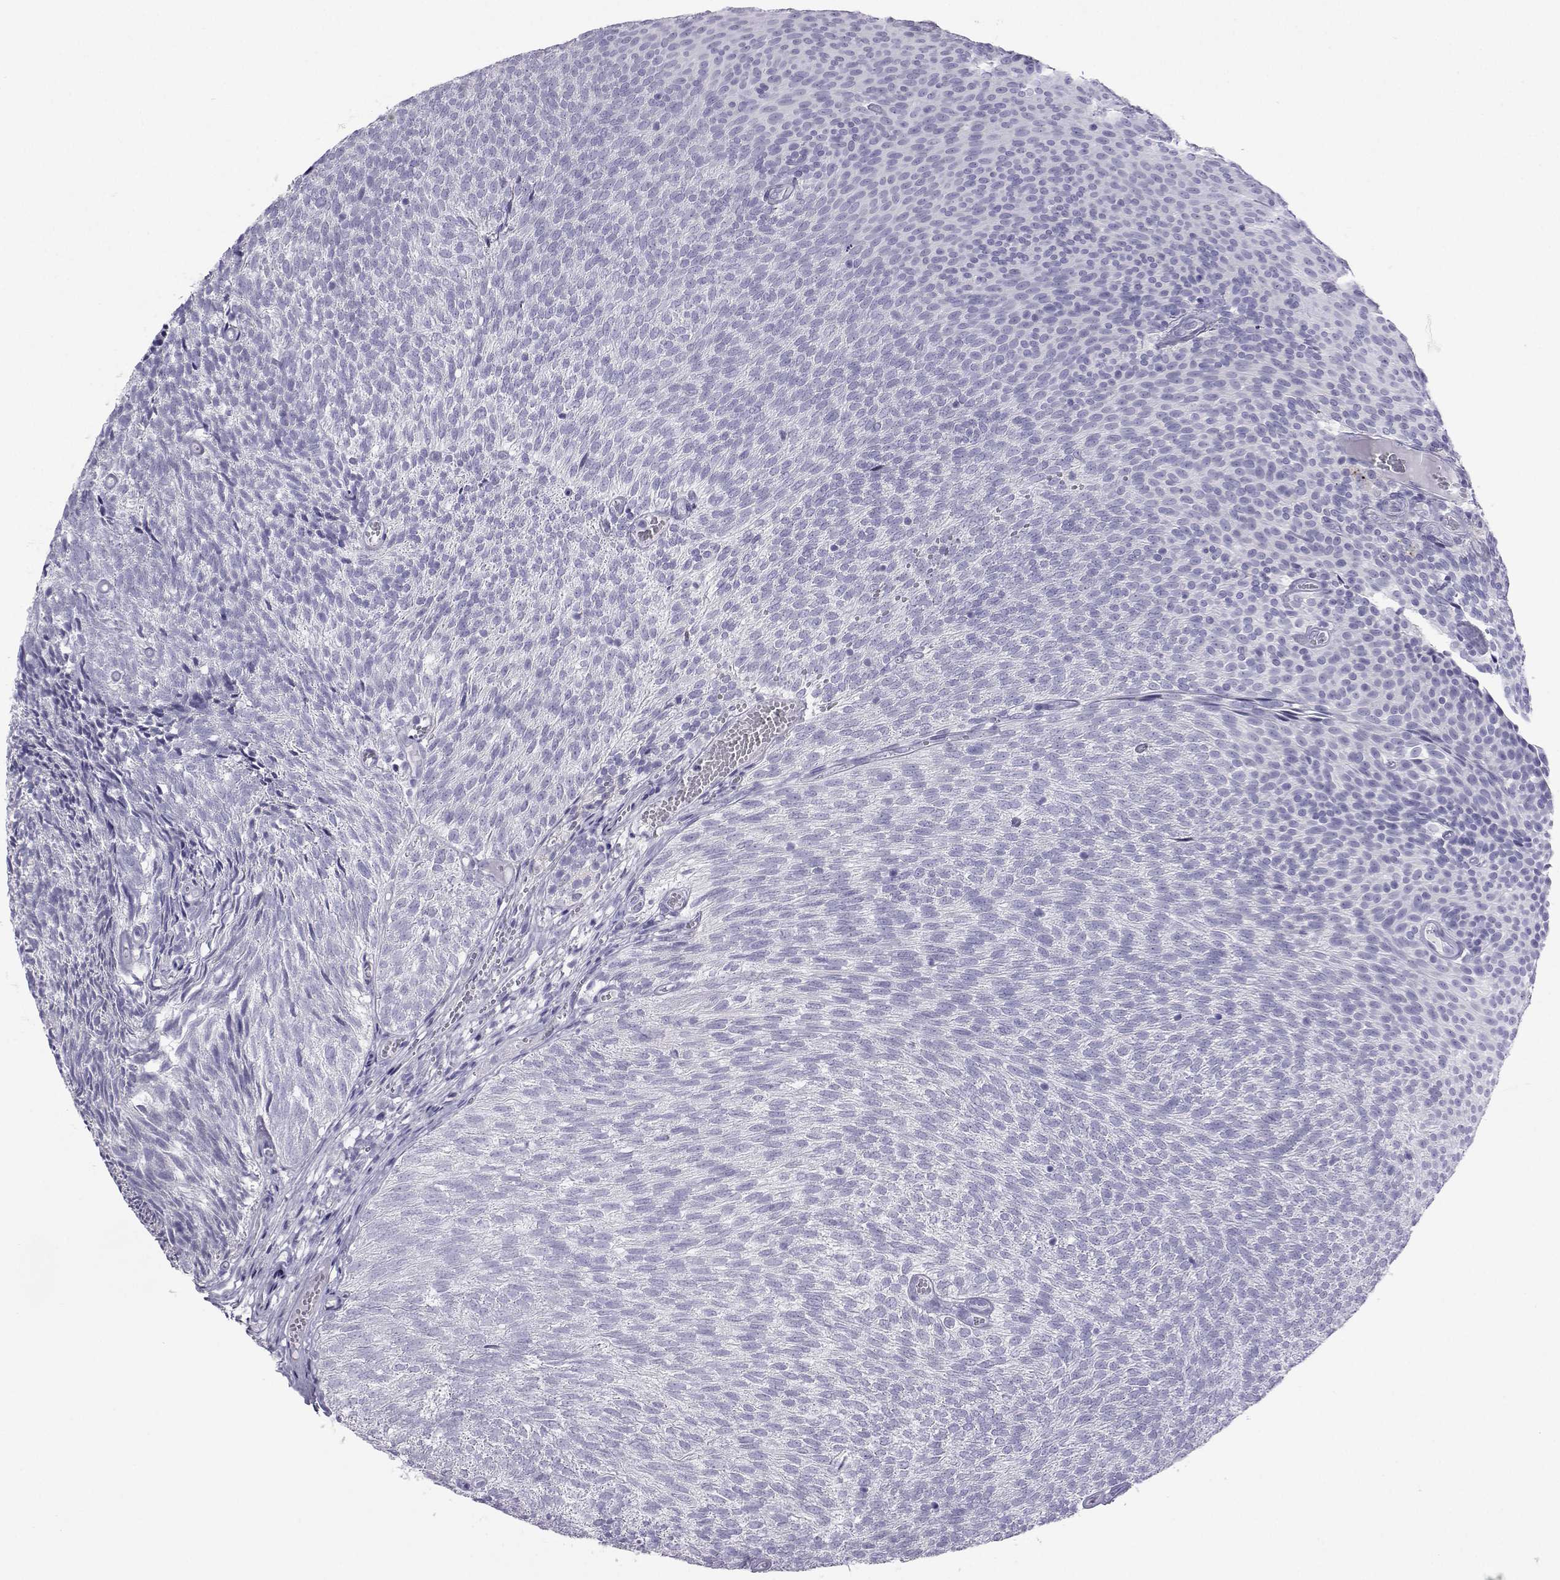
{"staining": {"intensity": "negative", "quantity": "none", "location": "none"}, "tissue": "urothelial cancer", "cell_type": "Tumor cells", "image_type": "cancer", "snomed": [{"axis": "morphology", "description": "Urothelial carcinoma, Low grade"}, {"axis": "topography", "description": "Urinary bladder"}], "caption": "This is an IHC histopathology image of human urothelial cancer. There is no positivity in tumor cells.", "gene": "PLIN4", "patient": {"sex": "male", "age": 77}}